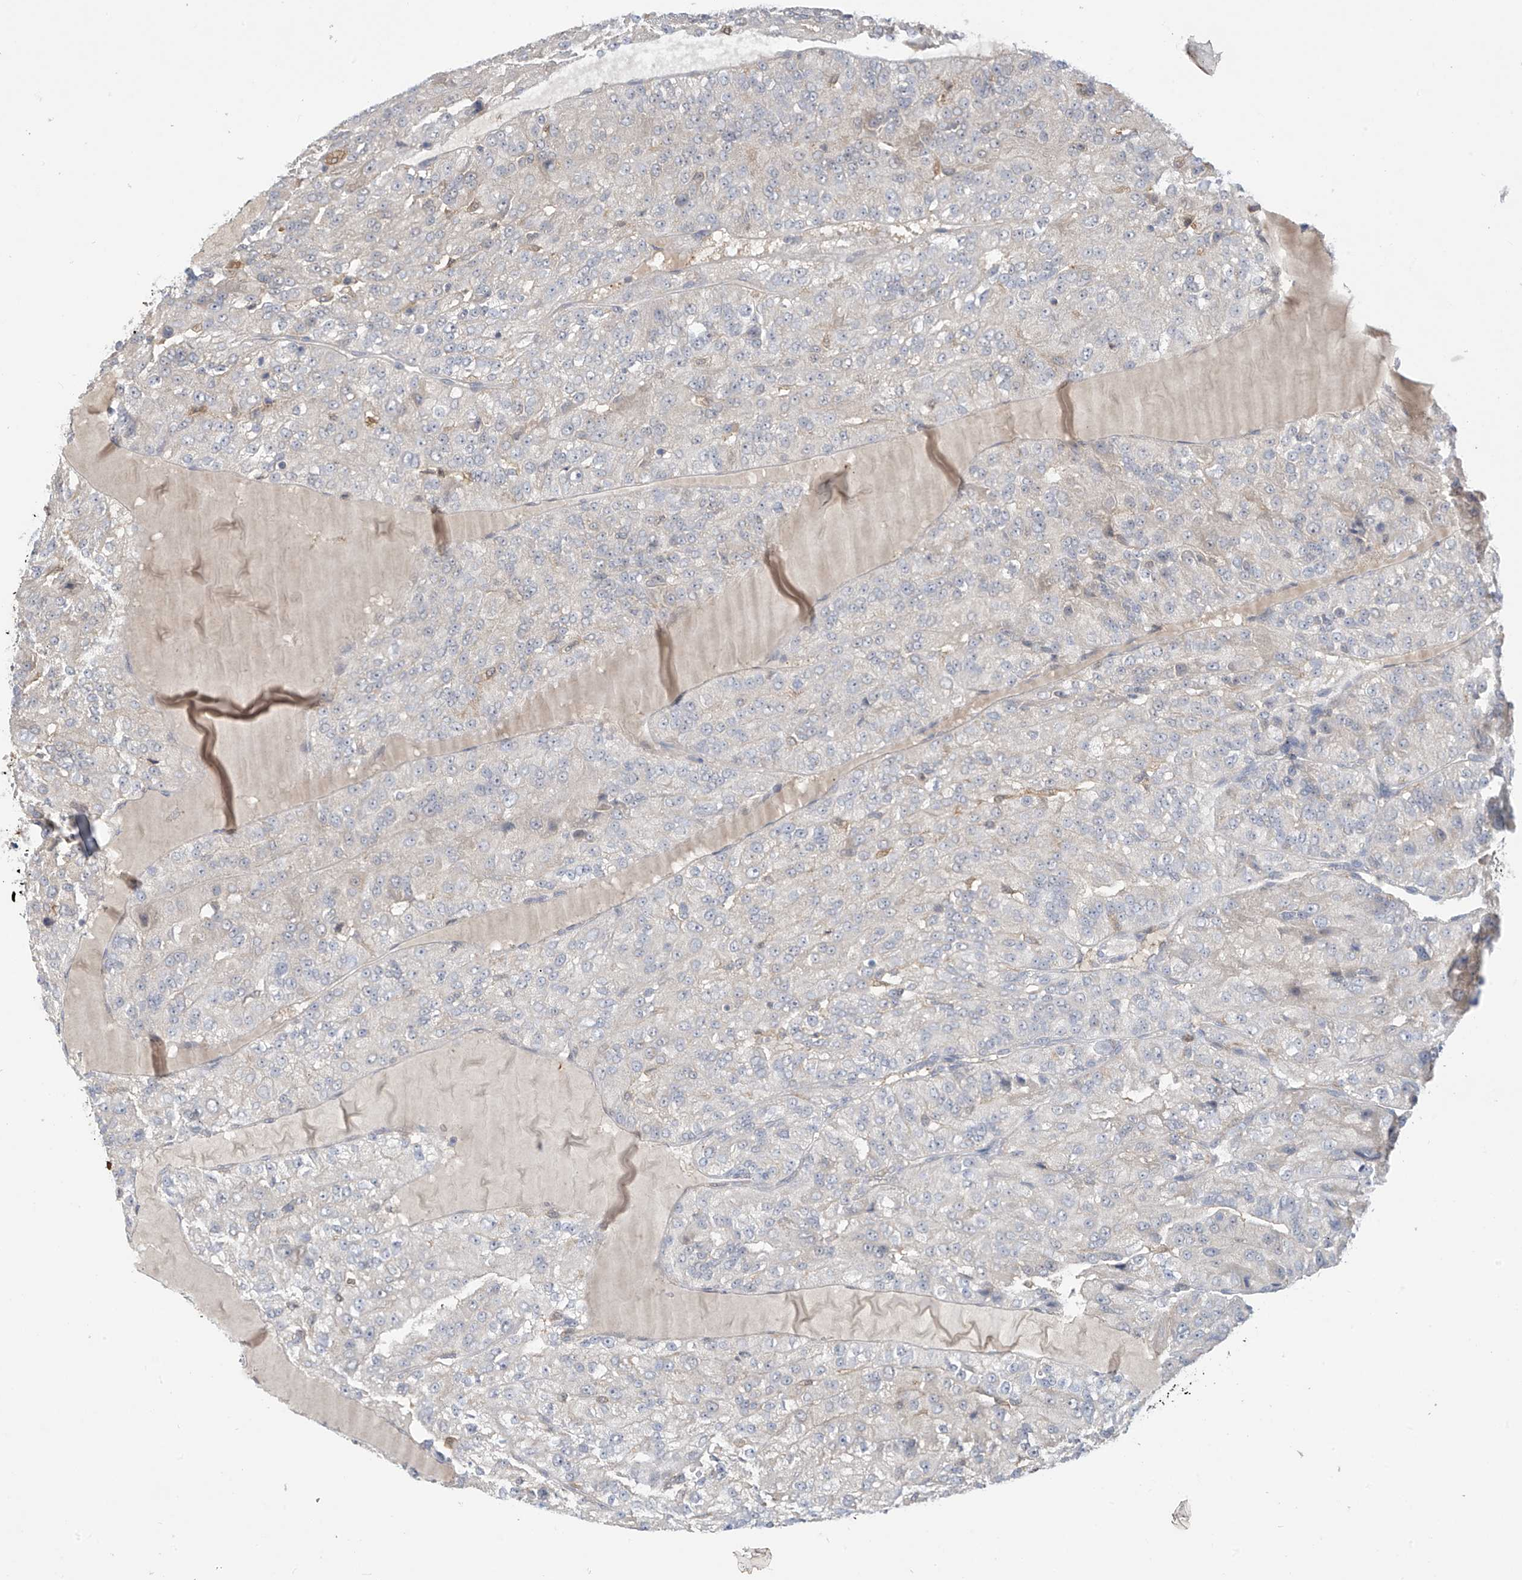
{"staining": {"intensity": "weak", "quantity": "<25%", "location": "cytoplasmic/membranous"}, "tissue": "renal cancer", "cell_type": "Tumor cells", "image_type": "cancer", "snomed": [{"axis": "morphology", "description": "Adenocarcinoma, NOS"}, {"axis": "topography", "description": "Kidney"}], "caption": "Immunohistochemistry (IHC) of renal adenocarcinoma demonstrates no staining in tumor cells.", "gene": "IDH1", "patient": {"sex": "female", "age": 63}}